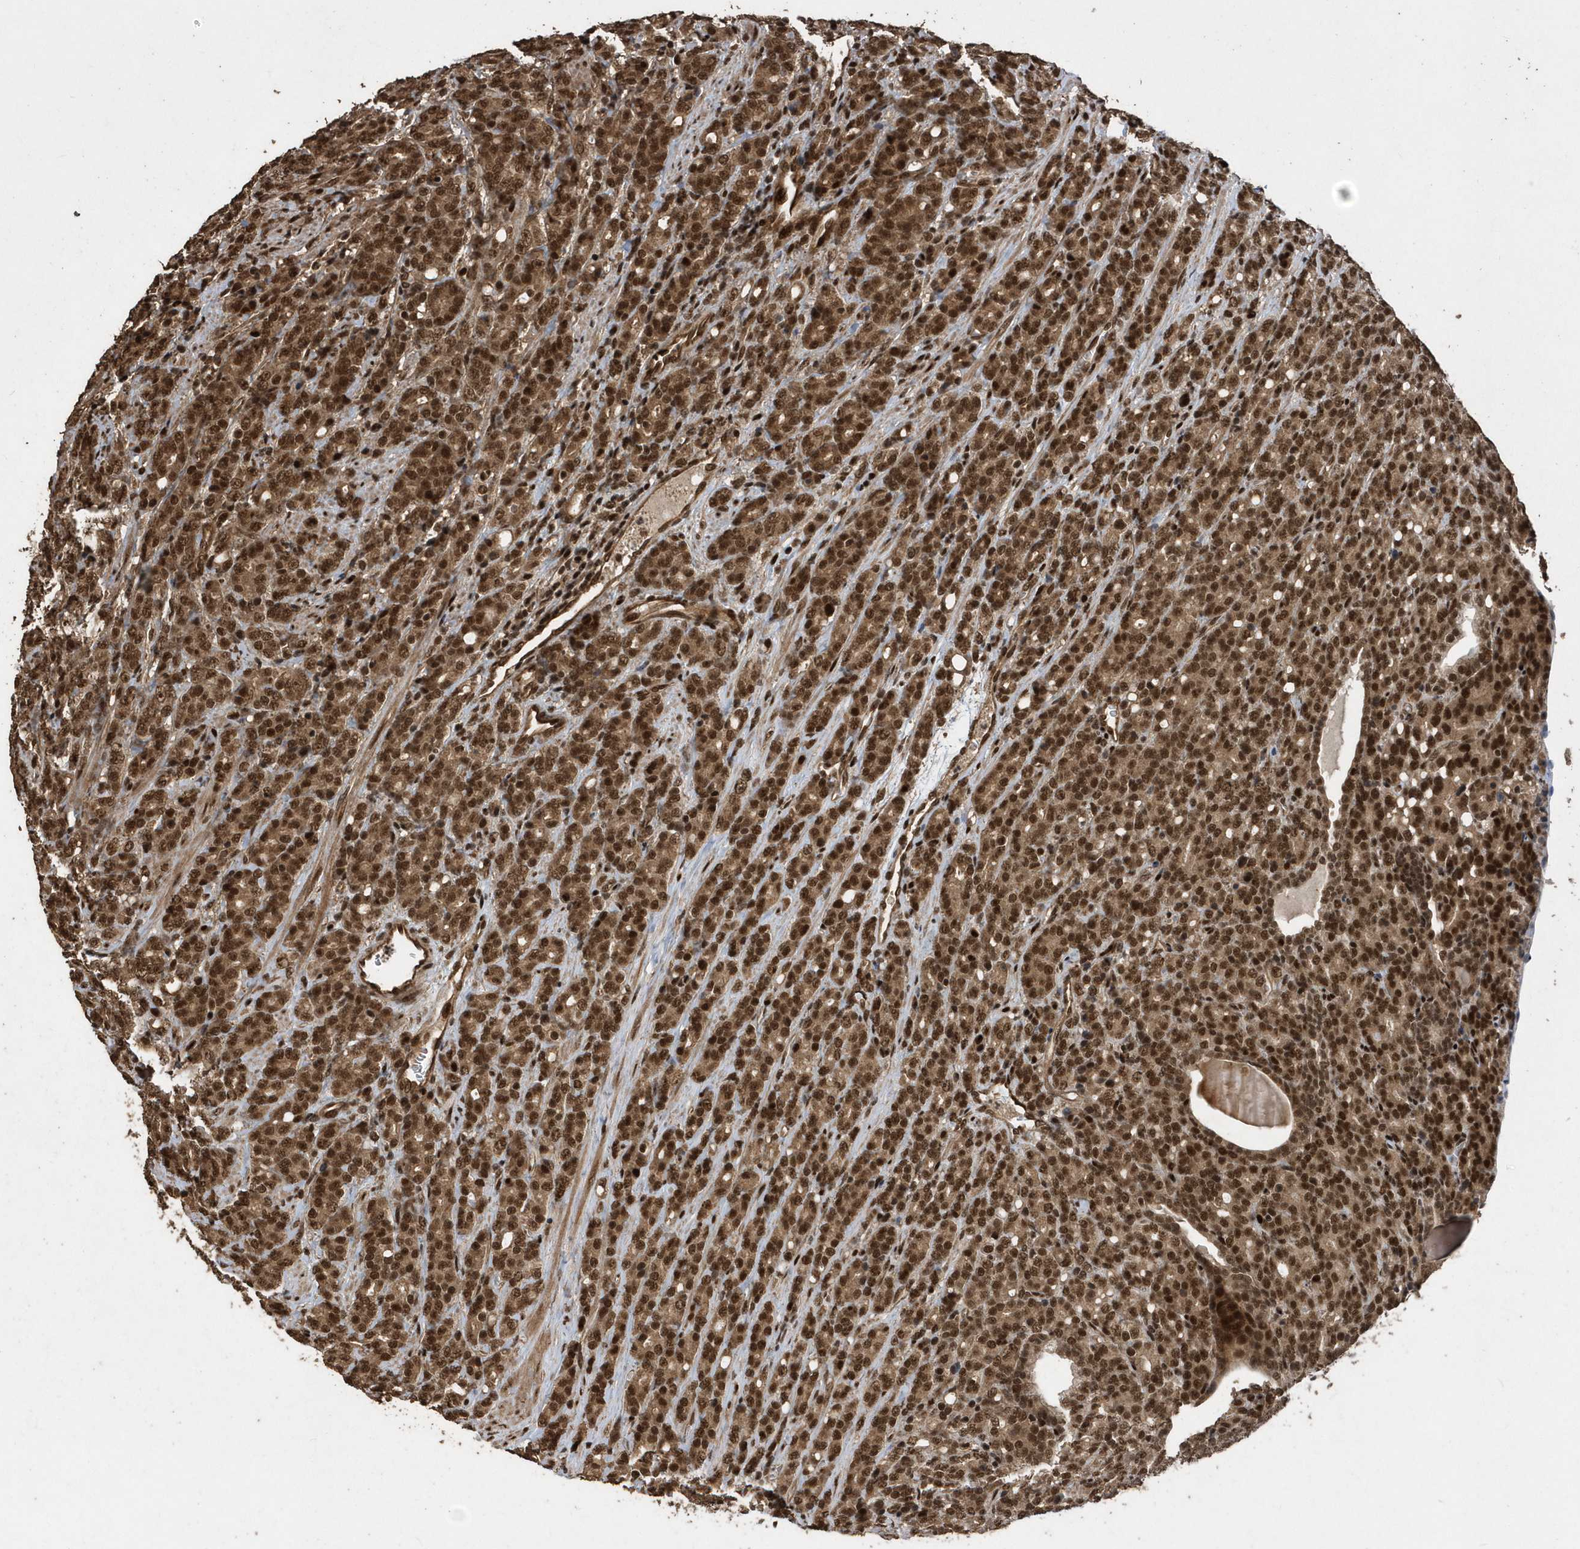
{"staining": {"intensity": "strong", "quantity": ">75%", "location": "cytoplasmic/membranous,nuclear"}, "tissue": "prostate cancer", "cell_type": "Tumor cells", "image_type": "cancer", "snomed": [{"axis": "morphology", "description": "Adenocarcinoma, High grade"}, {"axis": "topography", "description": "Prostate"}], "caption": "Prostate cancer (high-grade adenocarcinoma) stained with IHC exhibits strong cytoplasmic/membranous and nuclear staining in about >75% of tumor cells.", "gene": "INTS12", "patient": {"sex": "male", "age": 62}}